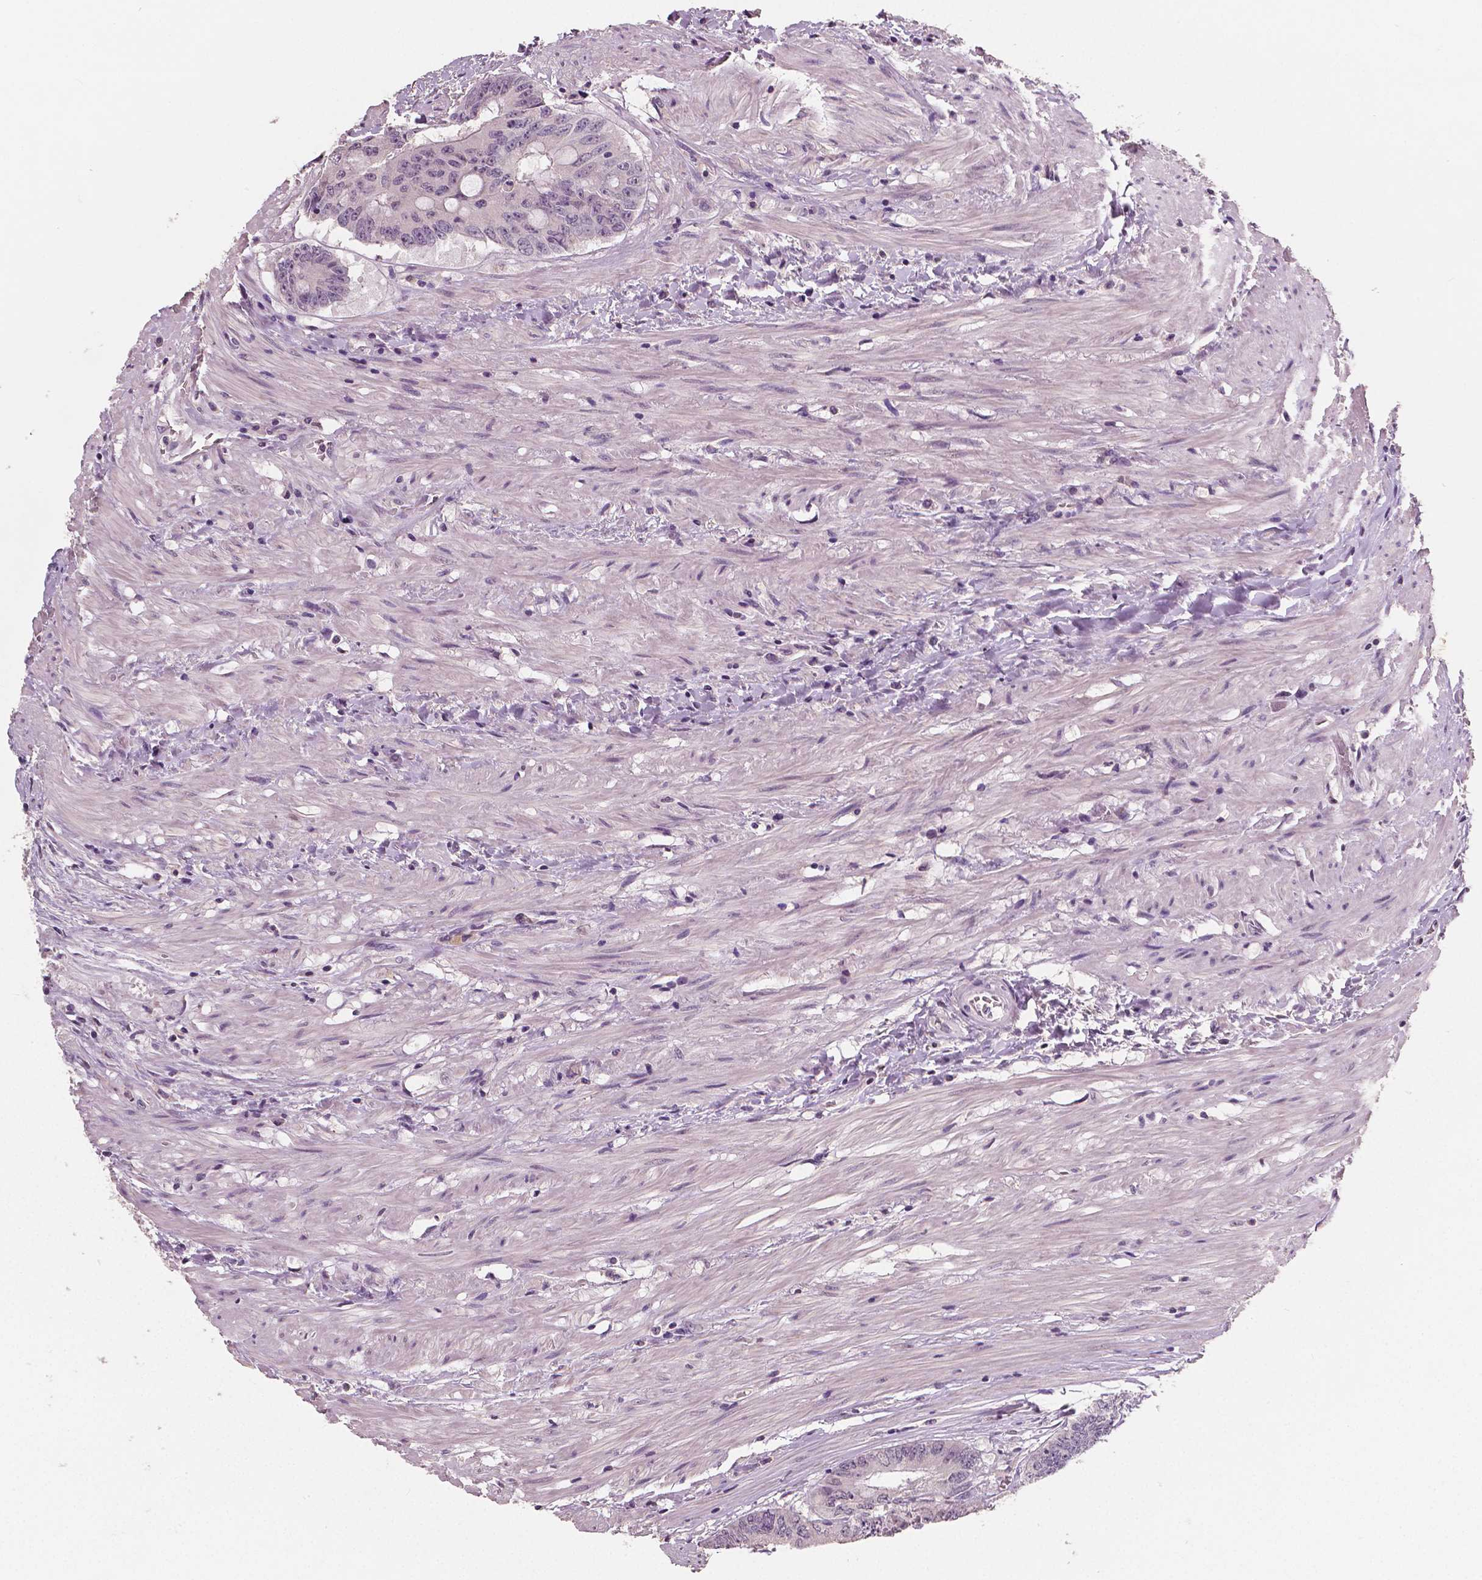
{"staining": {"intensity": "negative", "quantity": "none", "location": "none"}, "tissue": "colorectal cancer", "cell_type": "Tumor cells", "image_type": "cancer", "snomed": [{"axis": "morphology", "description": "Adenocarcinoma, NOS"}, {"axis": "topography", "description": "Rectum"}], "caption": "Immunohistochemistry (IHC) image of human adenocarcinoma (colorectal) stained for a protein (brown), which displays no staining in tumor cells.", "gene": "RNASE7", "patient": {"sex": "male", "age": 59}}